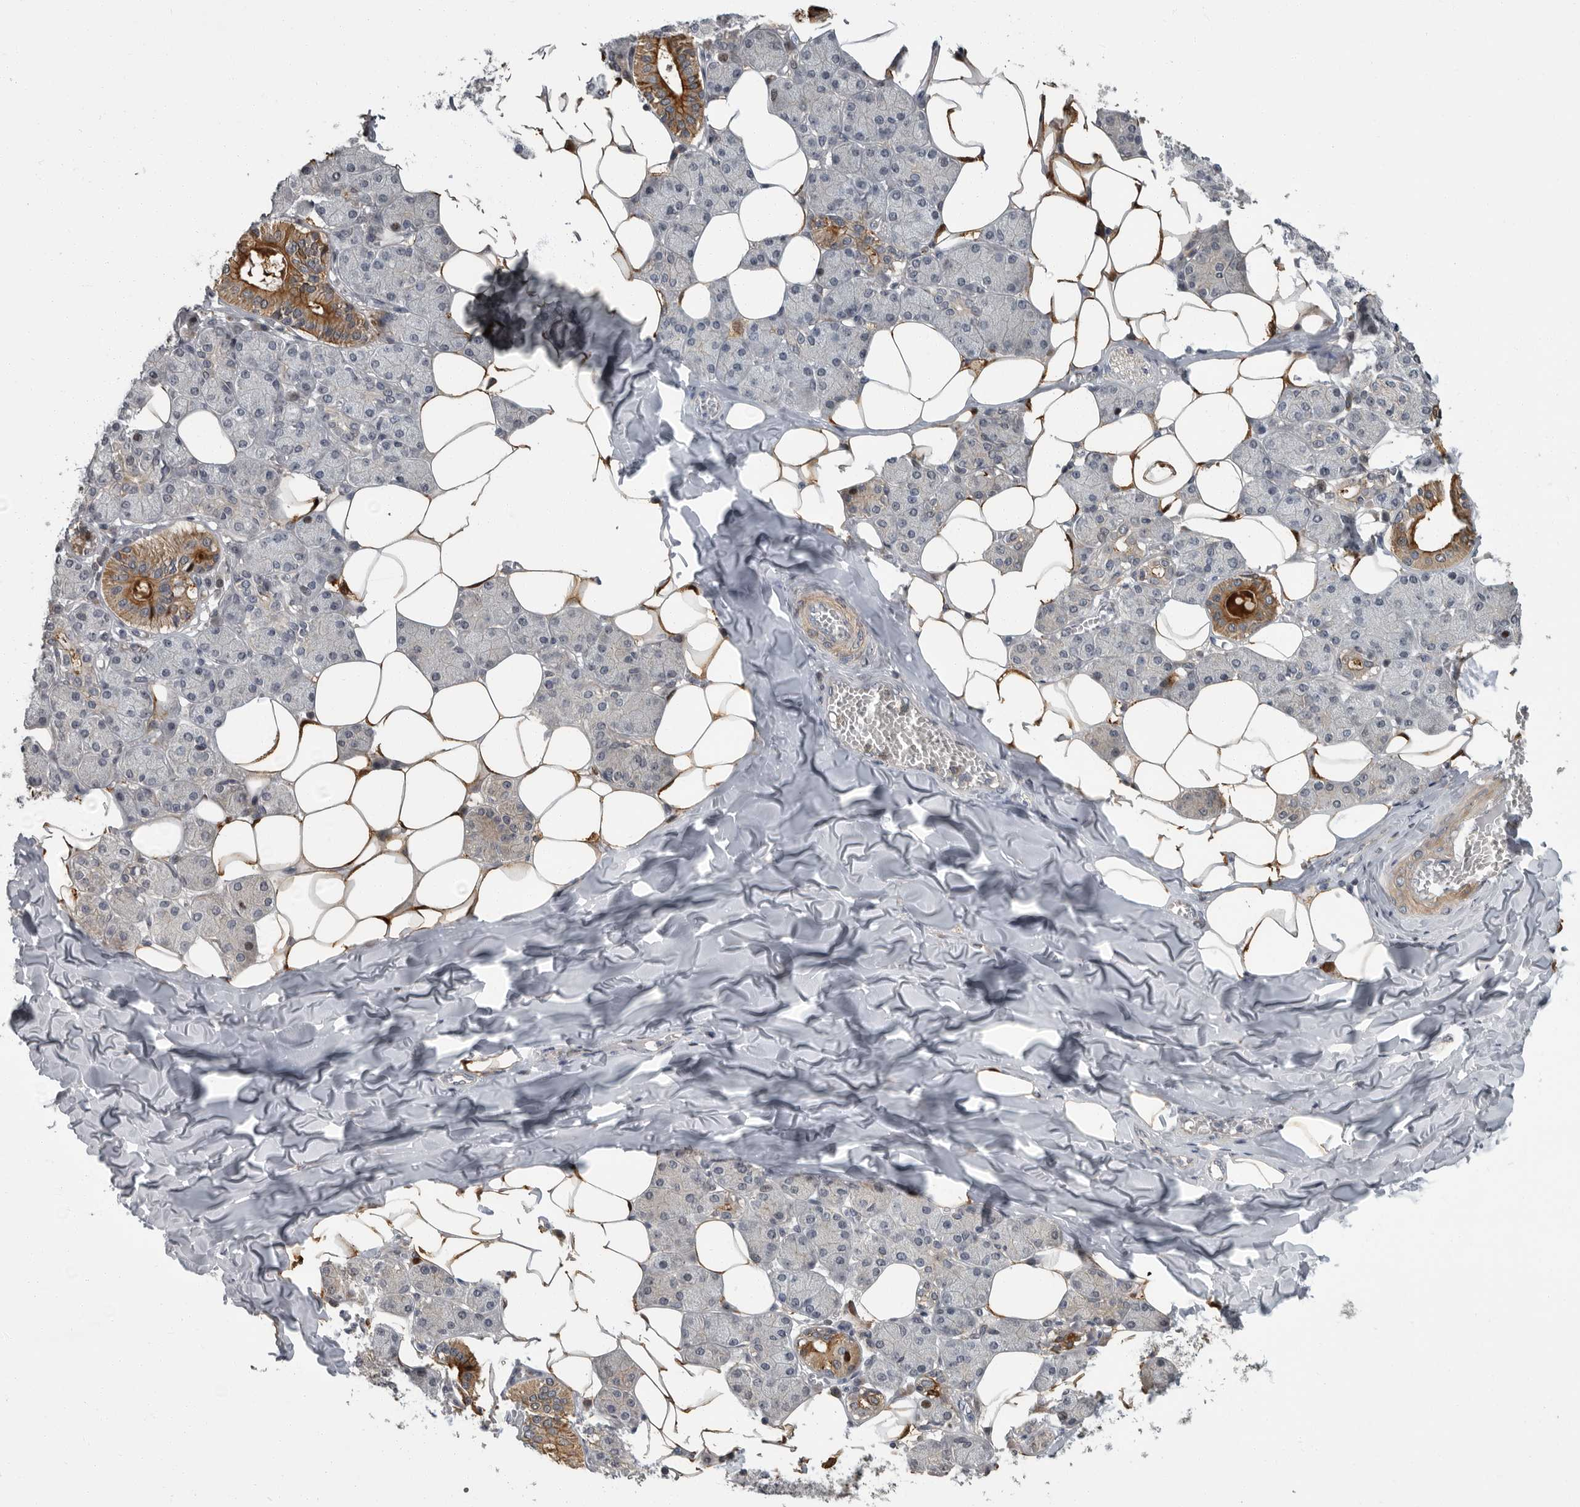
{"staining": {"intensity": "moderate", "quantity": "25%-75%", "location": "cytoplasmic/membranous"}, "tissue": "salivary gland", "cell_type": "Glandular cells", "image_type": "normal", "snomed": [{"axis": "morphology", "description": "Normal tissue, NOS"}, {"axis": "topography", "description": "Salivary gland"}], "caption": "Protein expression analysis of normal salivary gland shows moderate cytoplasmic/membranous staining in approximately 25%-75% of glandular cells. The staining is performed using DAB brown chromogen to label protein expression. The nuclei are counter-stained blue using hematoxylin.", "gene": "PDE7A", "patient": {"sex": "female", "age": 33}}